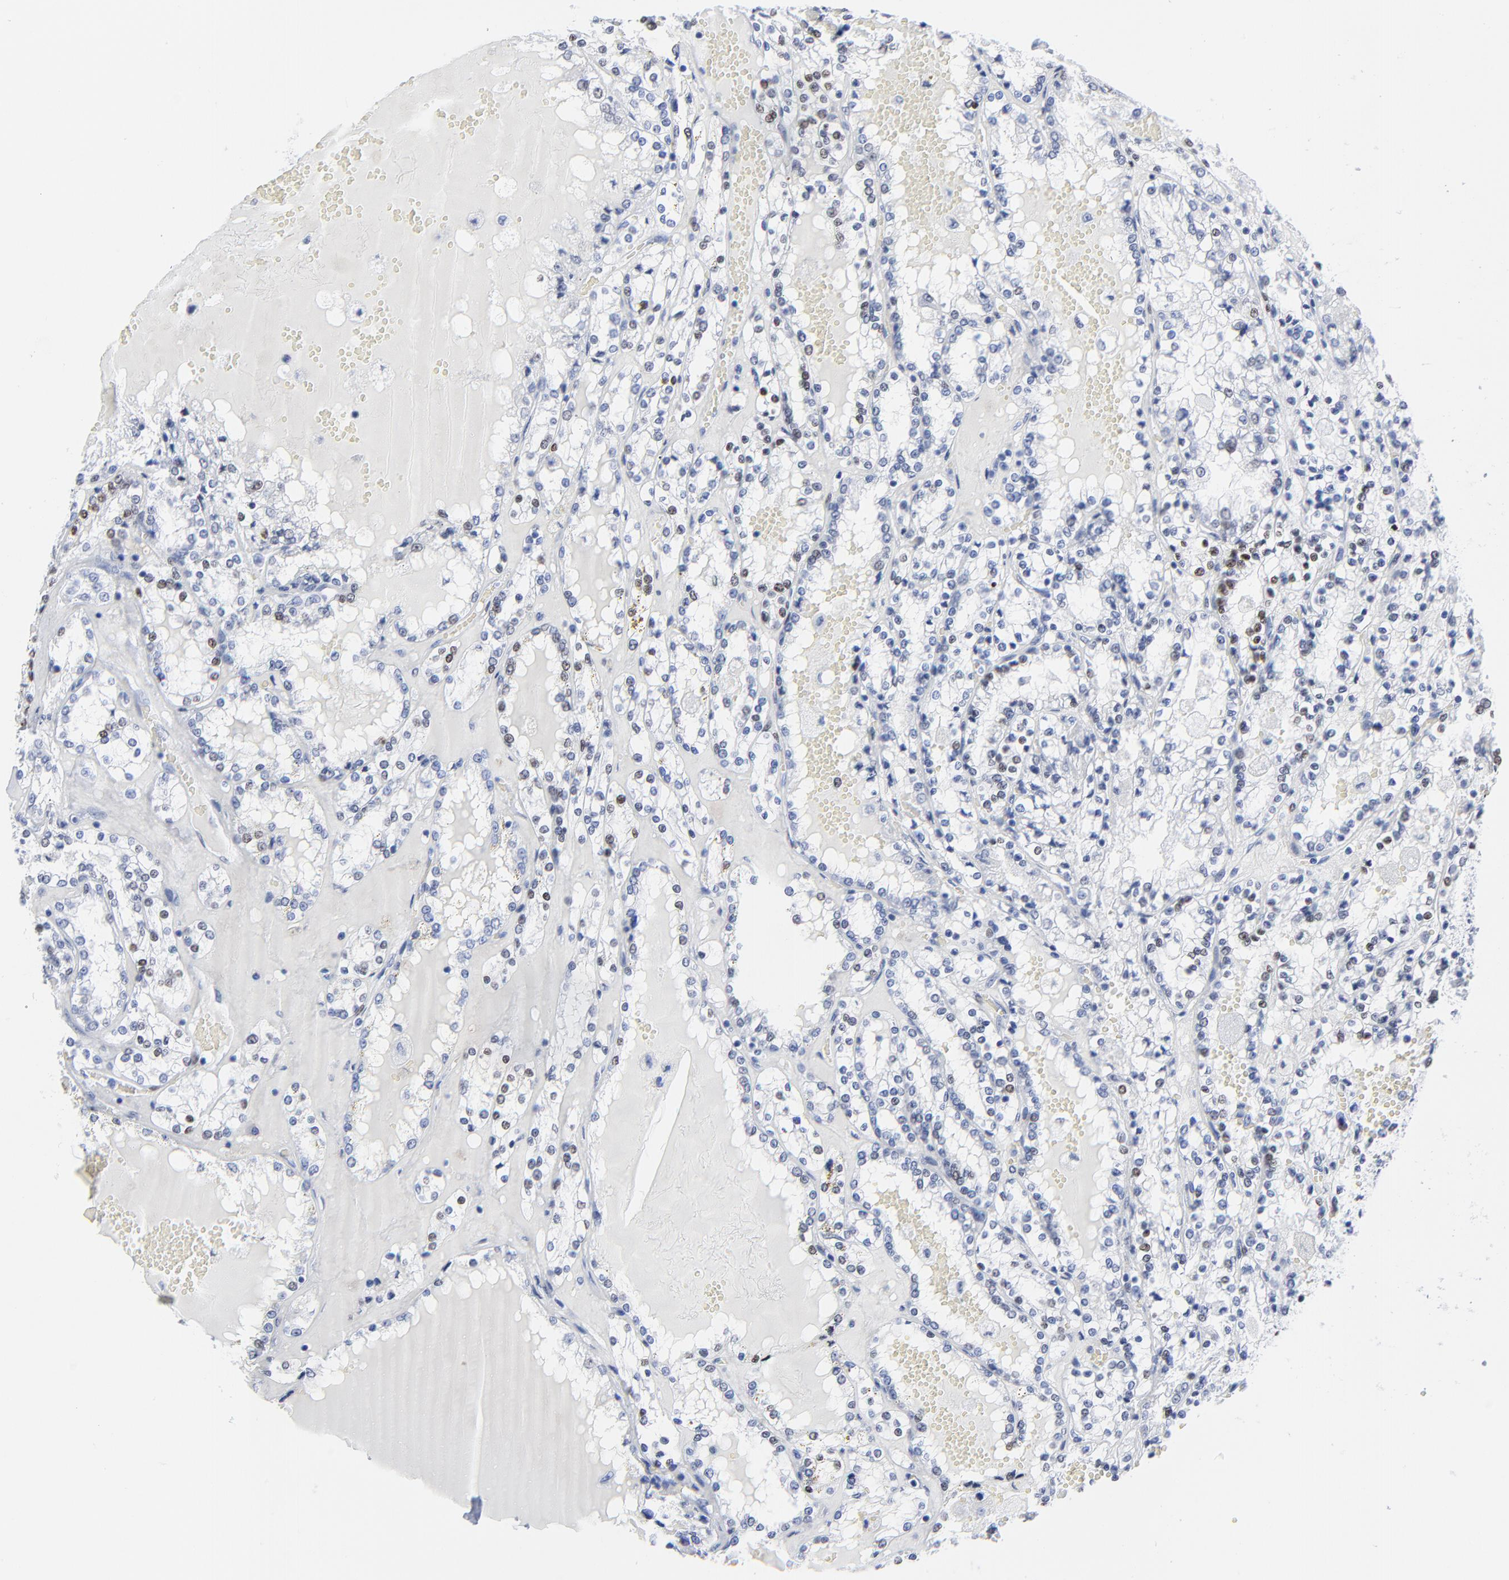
{"staining": {"intensity": "moderate", "quantity": "<25%", "location": "nuclear"}, "tissue": "renal cancer", "cell_type": "Tumor cells", "image_type": "cancer", "snomed": [{"axis": "morphology", "description": "Adenocarcinoma, NOS"}, {"axis": "topography", "description": "Kidney"}], "caption": "Immunohistochemistry micrograph of human renal adenocarcinoma stained for a protein (brown), which displays low levels of moderate nuclear staining in about <25% of tumor cells.", "gene": "JUN", "patient": {"sex": "female", "age": 56}}